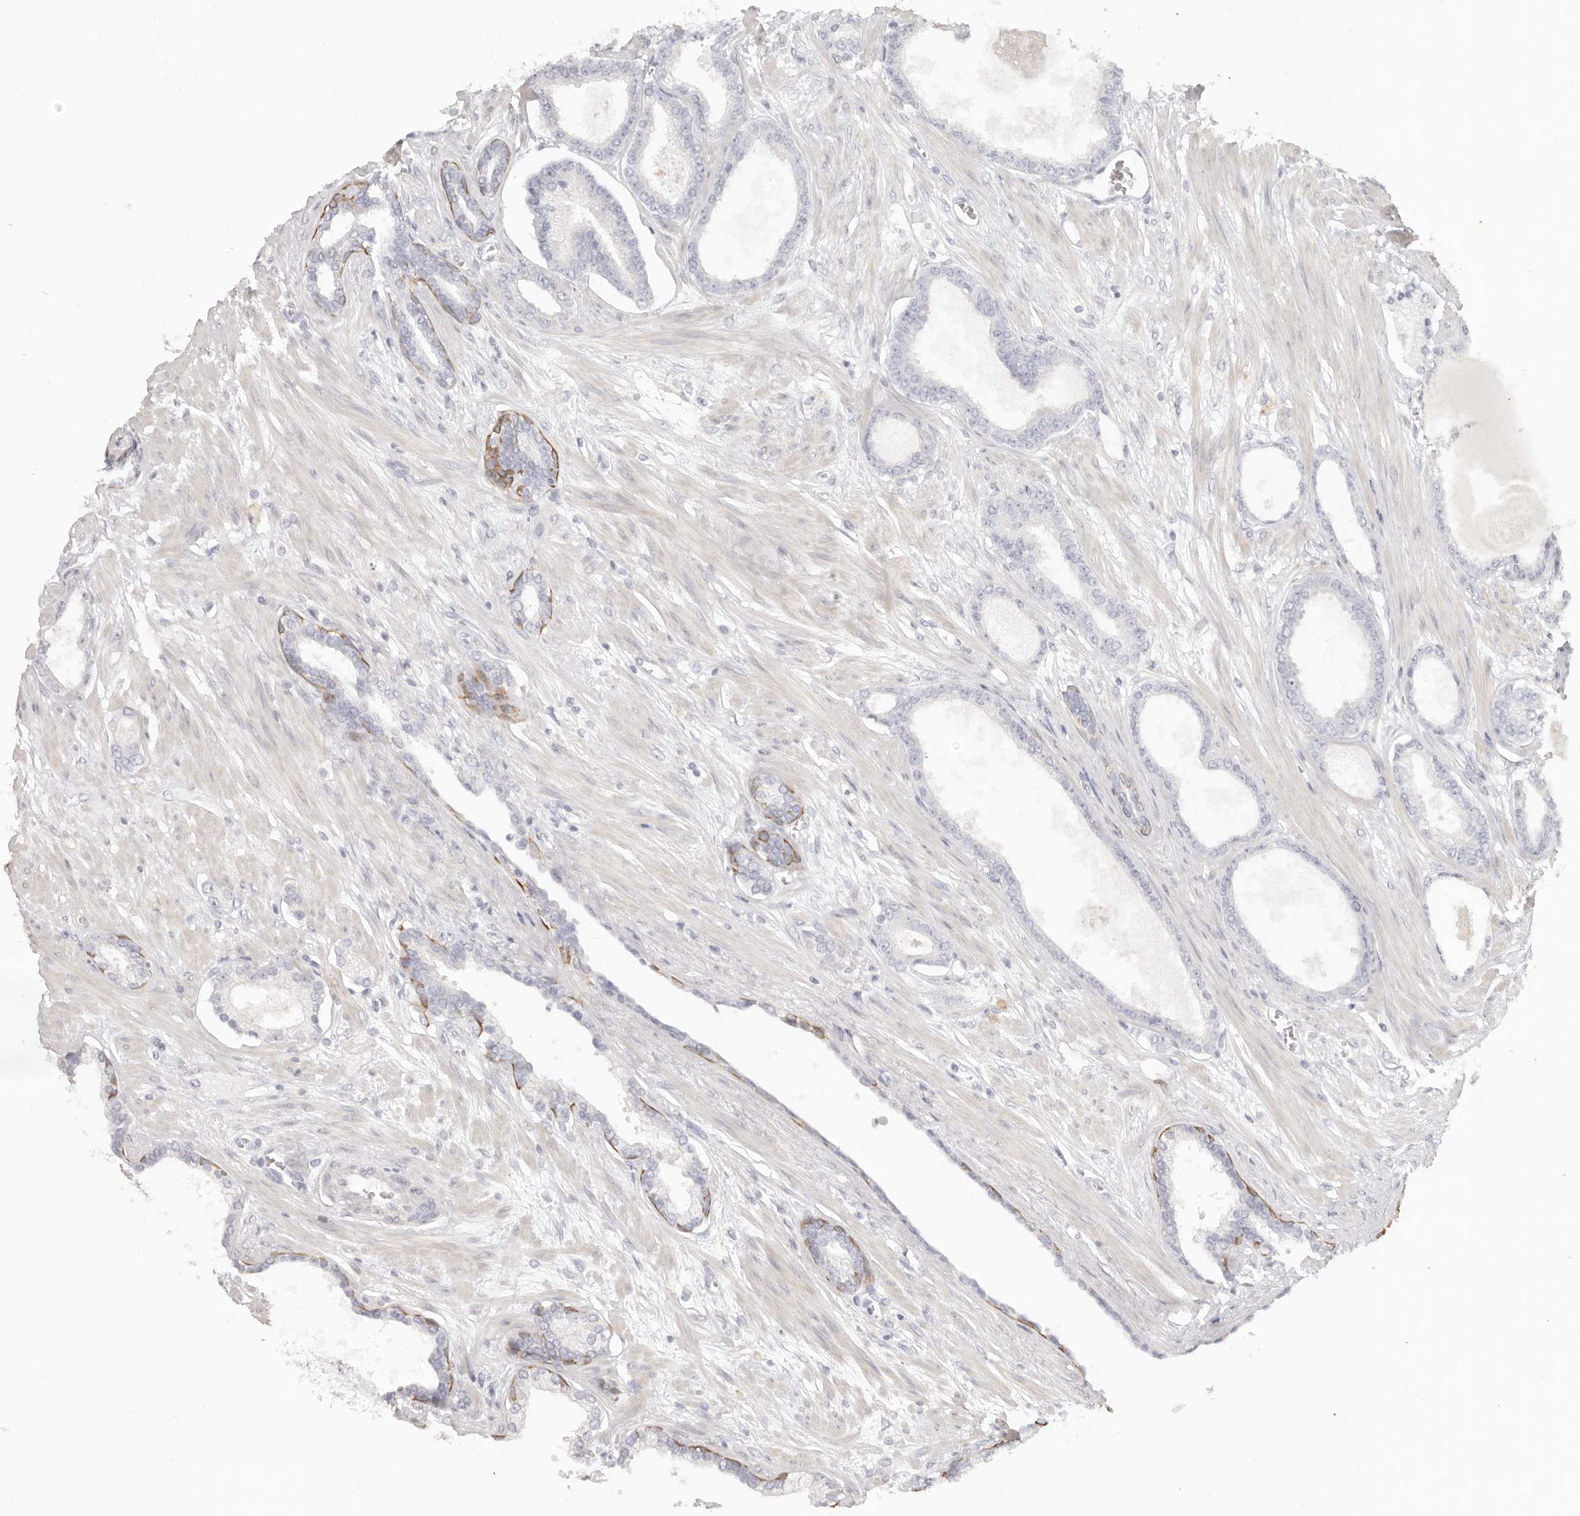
{"staining": {"intensity": "negative", "quantity": "none", "location": "none"}, "tissue": "prostate cancer", "cell_type": "Tumor cells", "image_type": "cancer", "snomed": [{"axis": "morphology", "description": "Adenocarcinoma, Low grade"}, {"axis": "topography", "description": "Prostate"}], "caption": "DAB (3,3'-diaminobenzidine) immunohistochemical staining of human prostate low-grade adenocarcinoma displays no significant positivity in tumor cells. (DAB (3,3'-diaminobenzidine) immunohistochemistry, high magnification).", "gene": "RXFP1", "patient": {"sex": "male", "age": 70}}